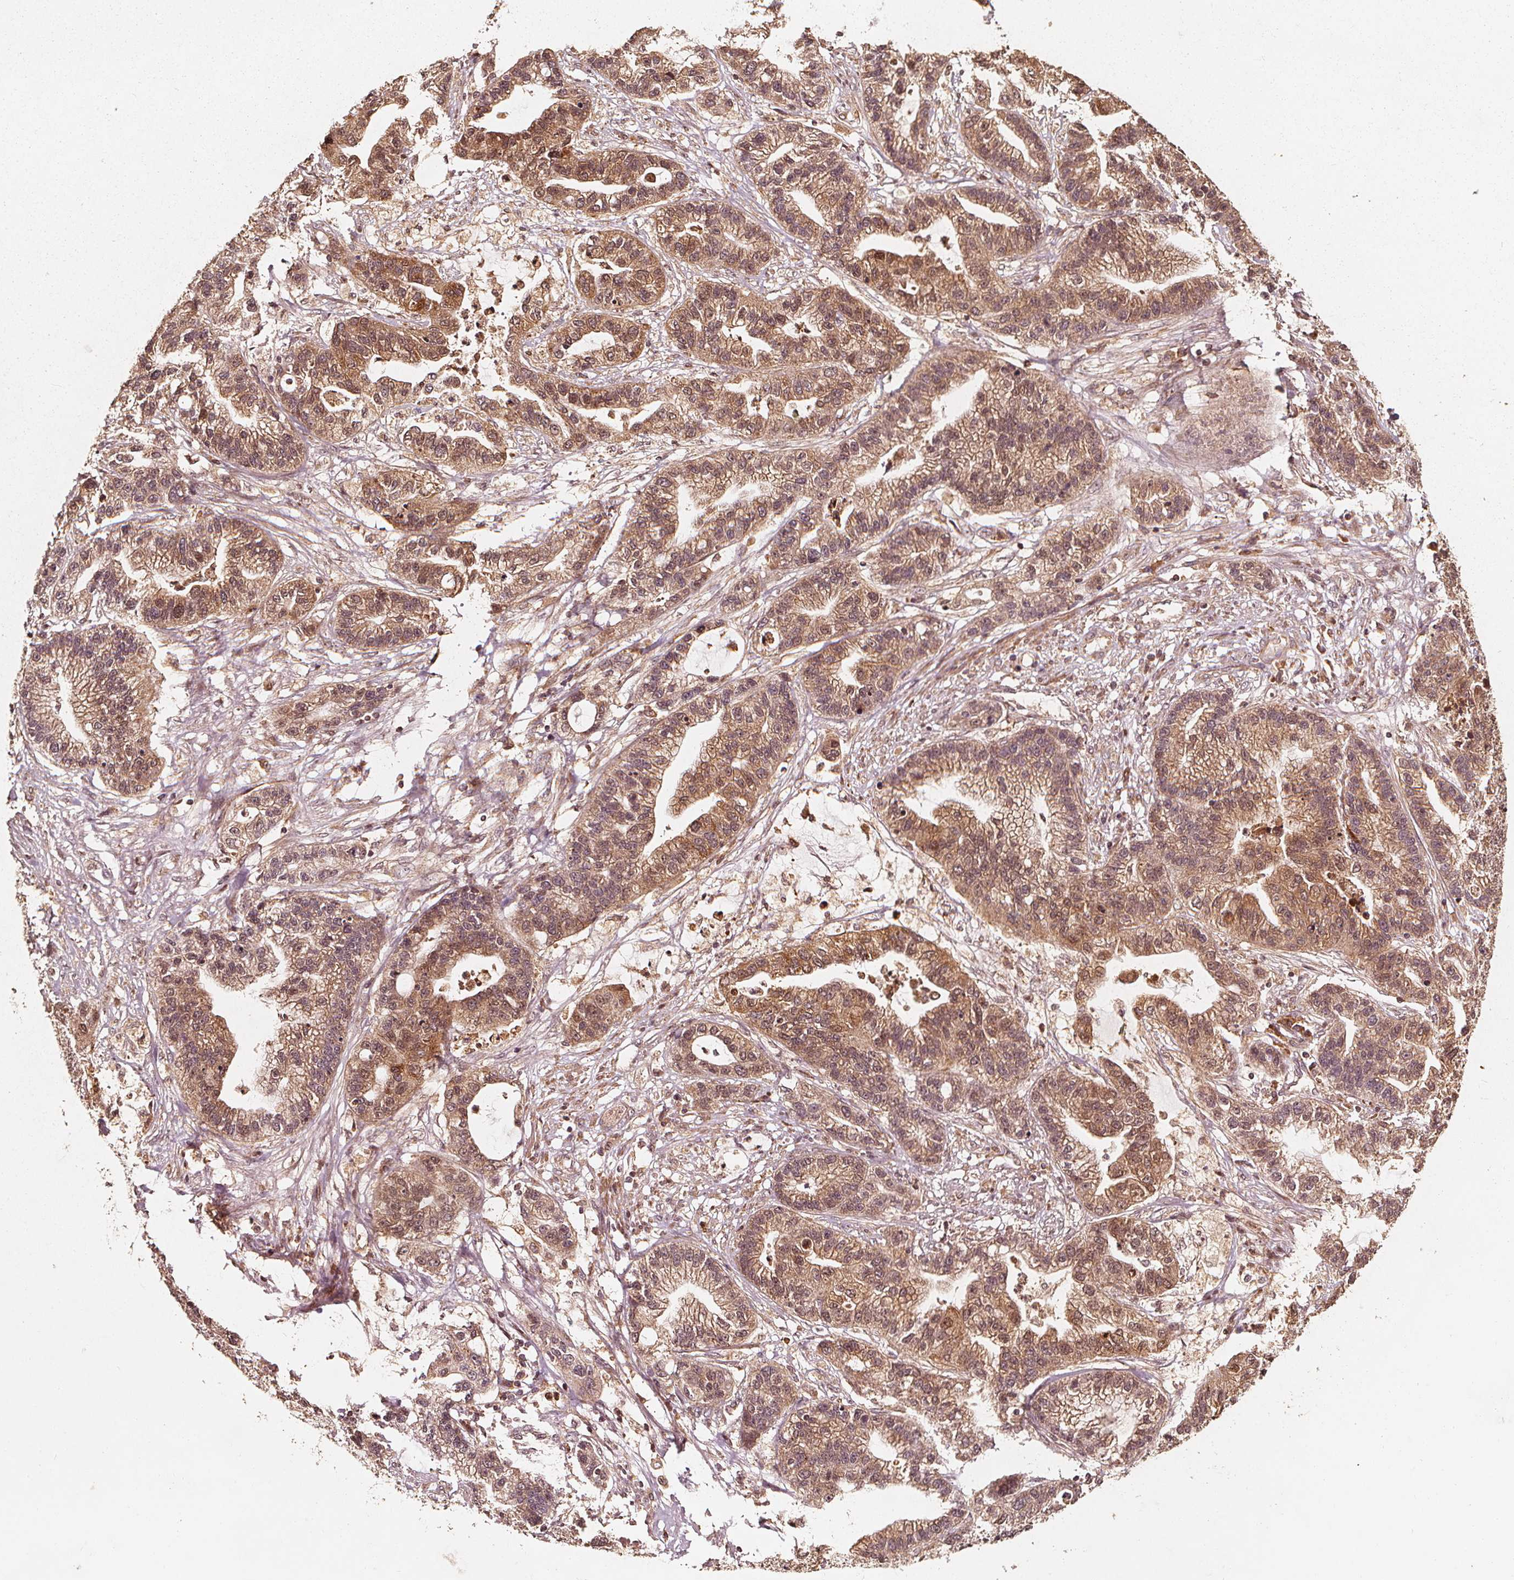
{"staining": {"intensity": "weak", "quantity": ">75%", "location": "cytoplasmic/membranous,nuclear"}, "tissue": "stomach cancer", "cell_type": "Tumor cells", "image_type": "cancer", "snomed": [{"axis": "morphology", "description": "Adenocarcinoma, NOS"}, {"axis": "topography", "description": "Stomach"}], "caption": "Approximately >75% of tumor cells in stomach cancer display weak cytoplasmic/membranous and nuclear protein staining as visualized by brown immunohistochemical staining.", "gene": "NPC1", "patient": {"sex": "male", "age": 83}}